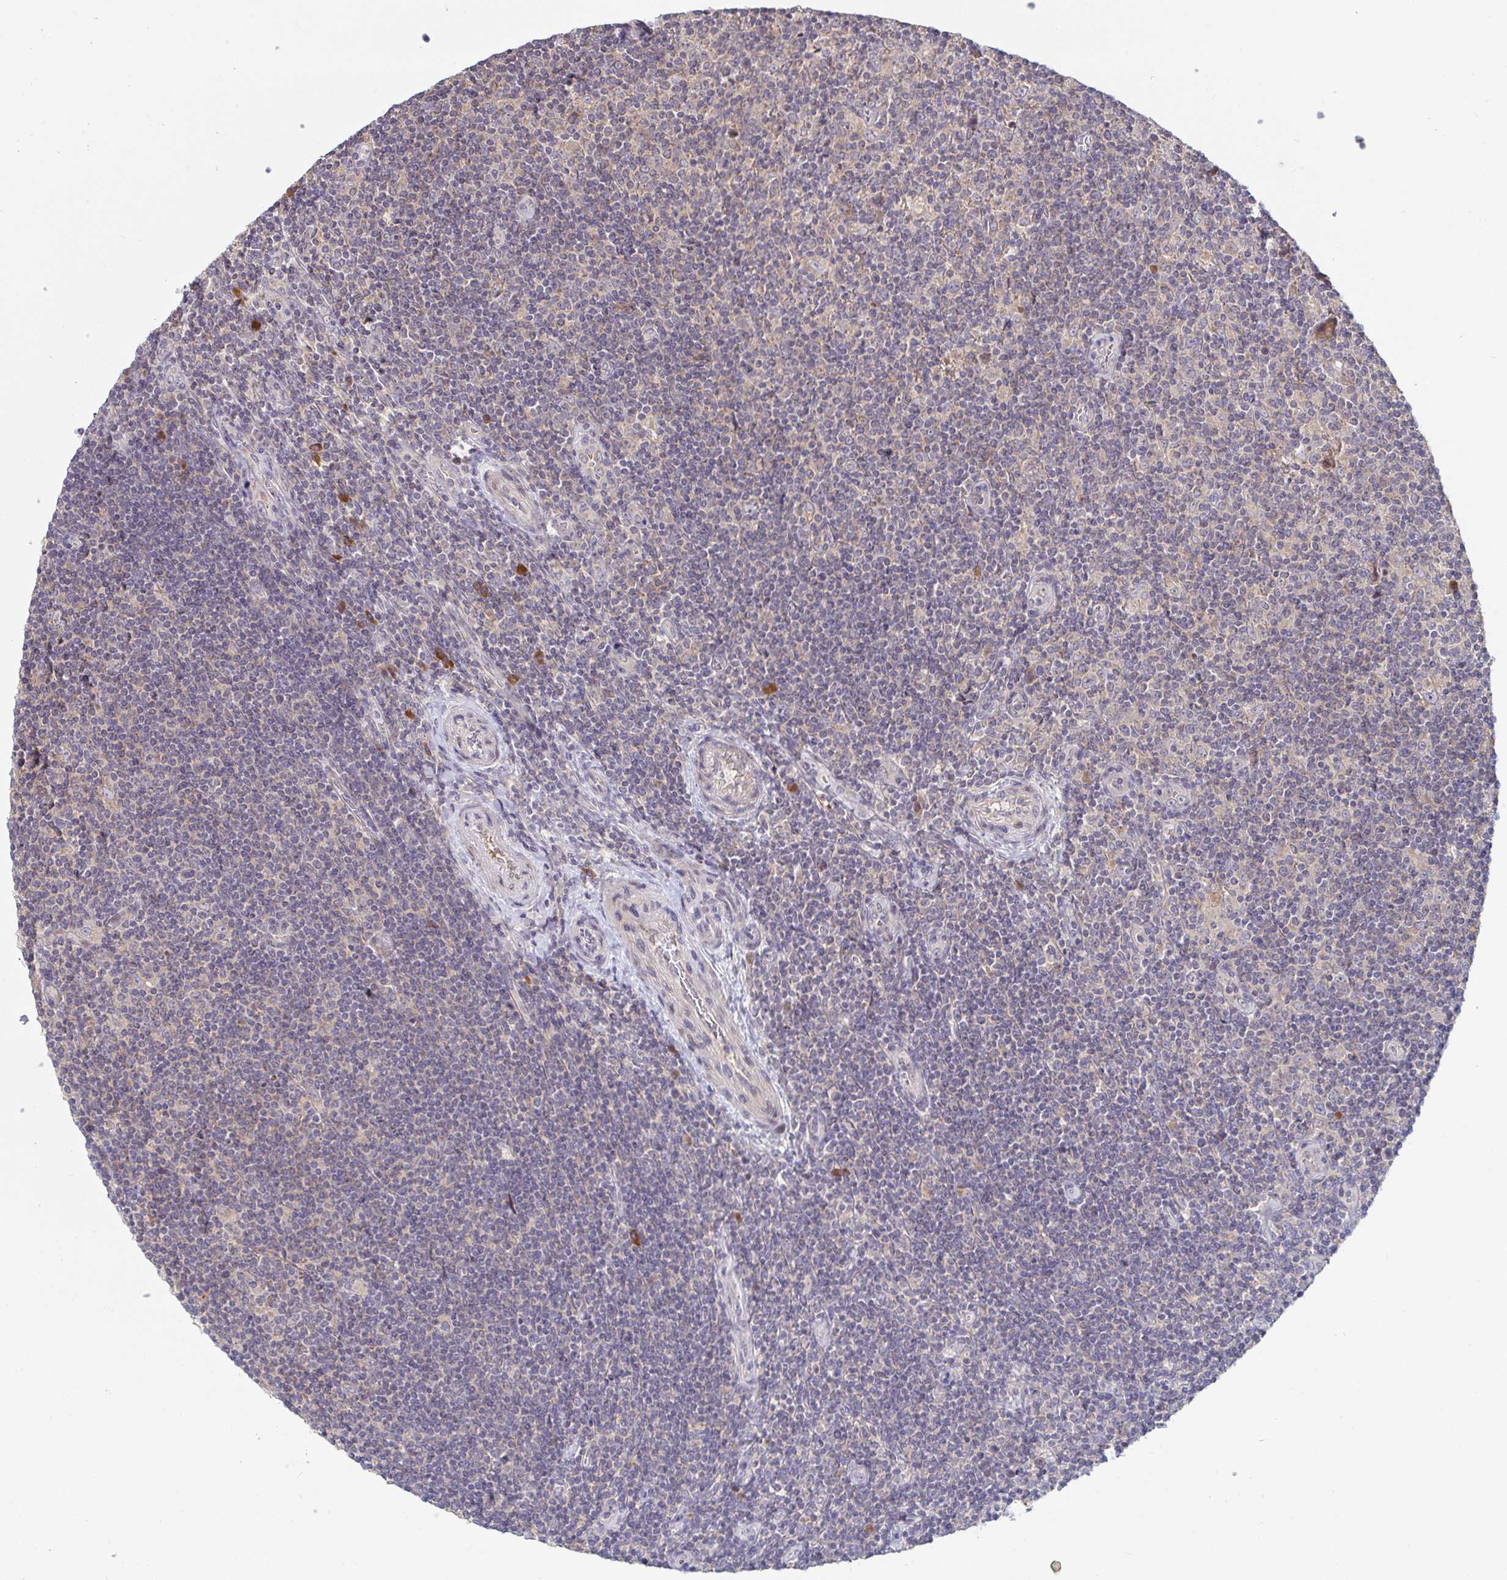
{"staining": {"intensity": "negative", "quantity": "none", "location": "none"}, "tissue": "lymphoma", "cell_type": "Tumor cells", "image_type": "cancer", "snomed": [{"axis": "morphology", "description": "Hodgkin's disease, NOS"}, {"axis": "topography", "description": "Lymph node"}], "caption": "Histopathology image shows no protein expression in tumor cells of lymphoma tissue.", "gene": "LARP1", "patient": {"sex": "male", "age": 40}}